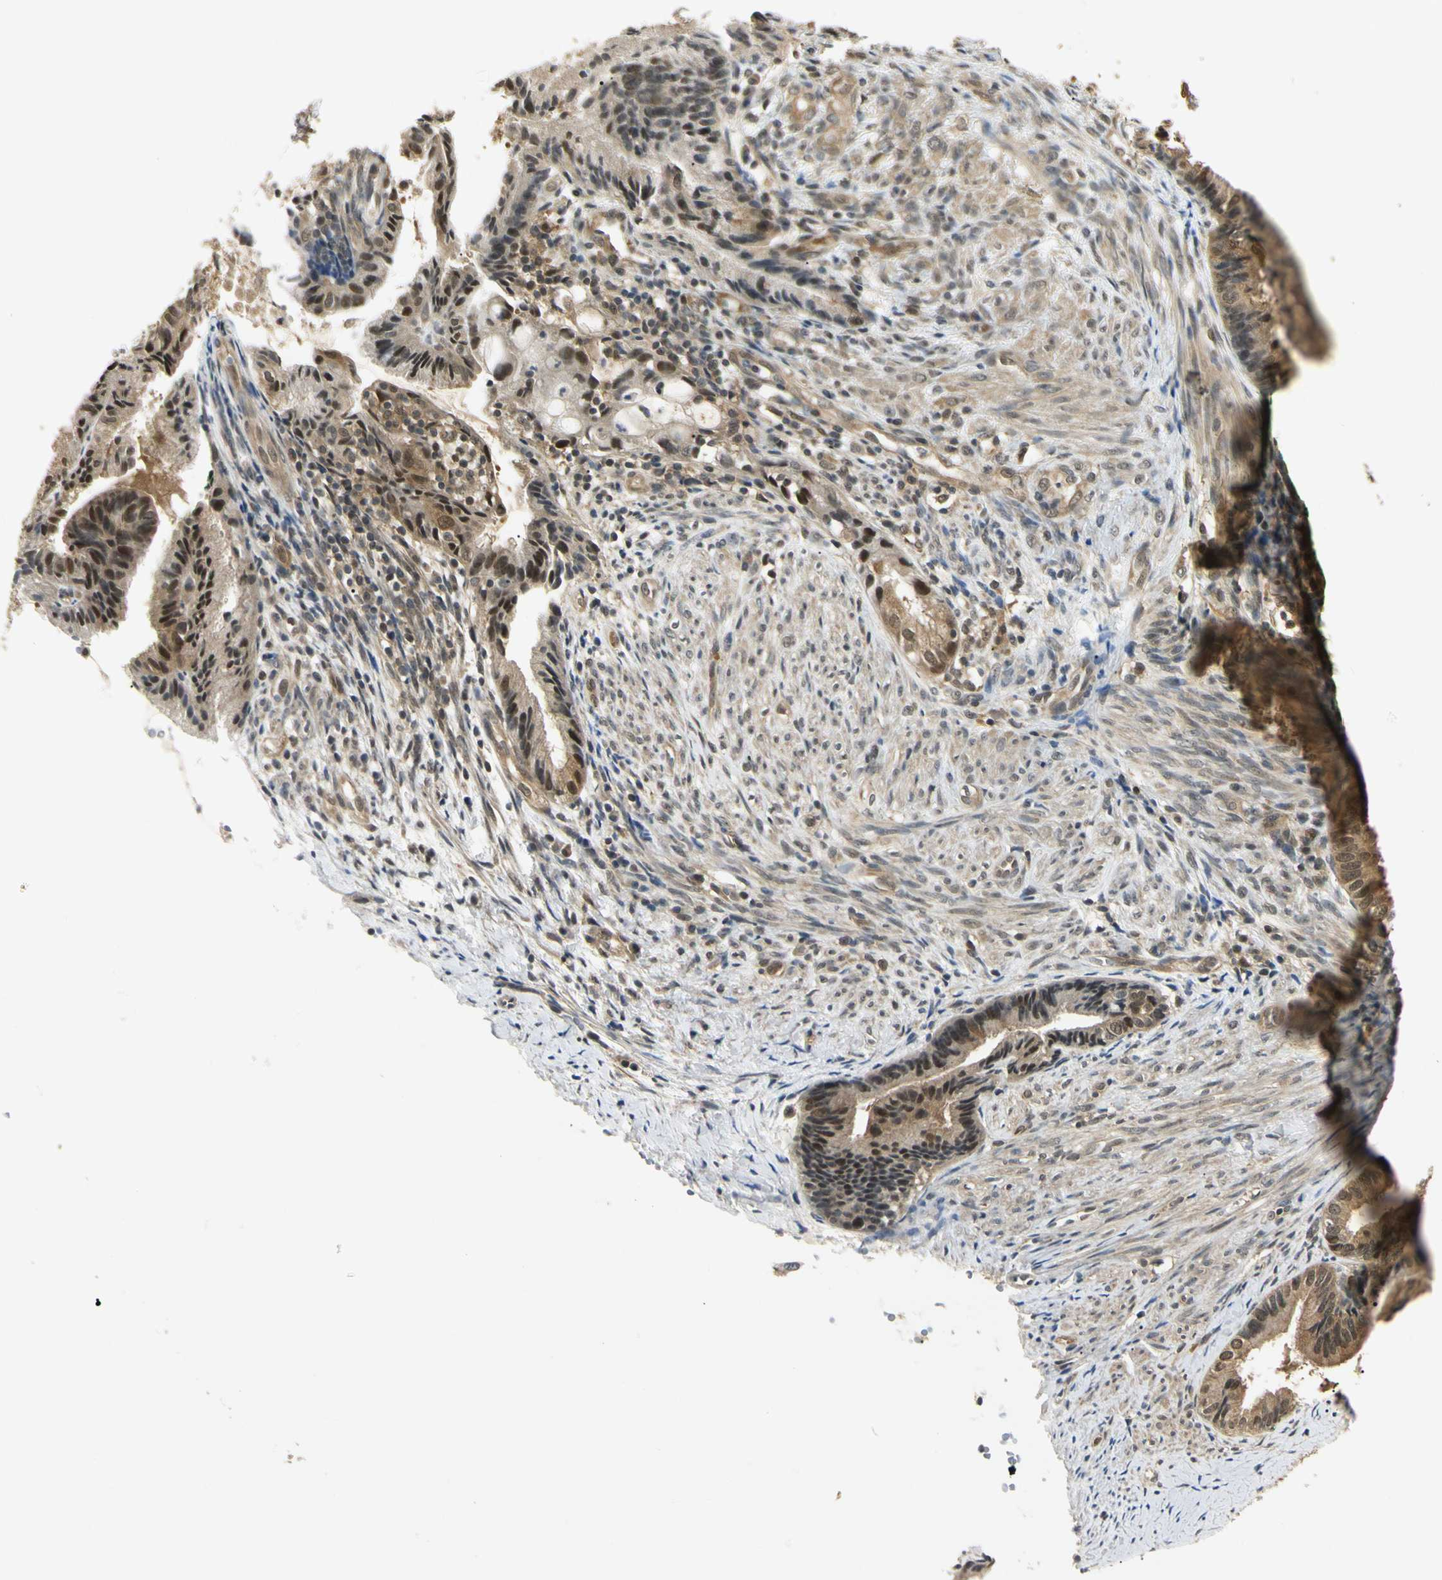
{"staining": {"intensity": "moderate", "quantity": ">75%", "location": "cytoplasmic/membranous,nuclear"}, "tissue": "endometrial cancer", "cell_type": "Tumor cells", "image_type": "cancer", "snomed": [{"axis": "morphology", "description": "Adenocarcinoma, NOS"}, {"axis": "topography", "description": "Endometrium"}], "caption": "A brown stain shows moderate cytoplasmic/membranous and nuclear expression of a protein in human endometrial cancer (adenocarcinoma) tumor cells.", "gene": "UBE2Z", "patient": {"sex": "female", "age": 86}}